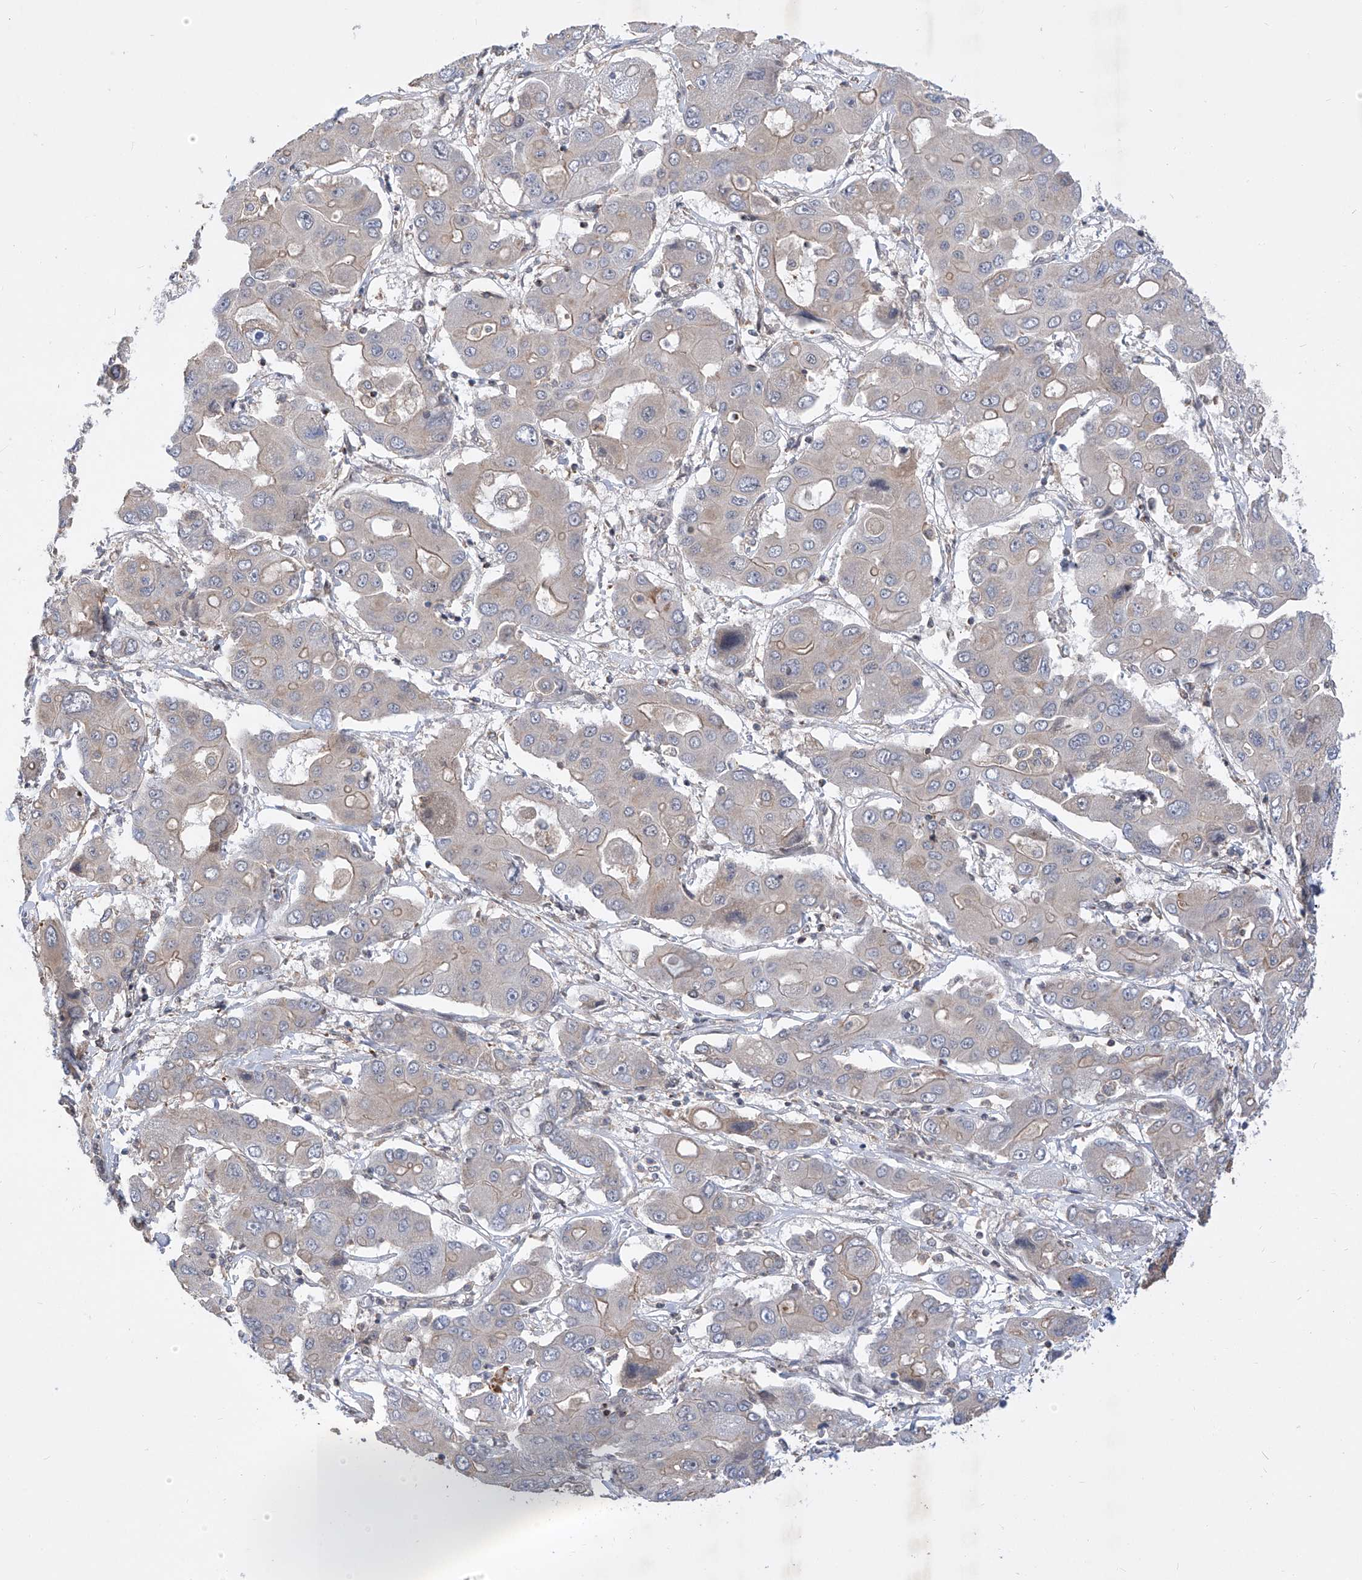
{"staining": {"intensity": "weak", "quantity": "25%-75%", "location": "cytoplasmic/membranous"}, "tissue": "liver cancer", "cell_type": "Tumor cells", "image_type": "cancer", "snomed": [{"axis": "morphology", "description": "Cholangiocarcinoma"}, {"axis": "topography", "description": "Liver"}], "caption": "A high-resolution micrograph shows immunohistochemistry (IHC) staining of liver cholangiocarcinoma, which displays weak cytoplasmic/membranous positivity in approximately 25%-75% of tumor cells.", "gene": "KIFC2", "patient": {"sex": "male", "age": 67}}